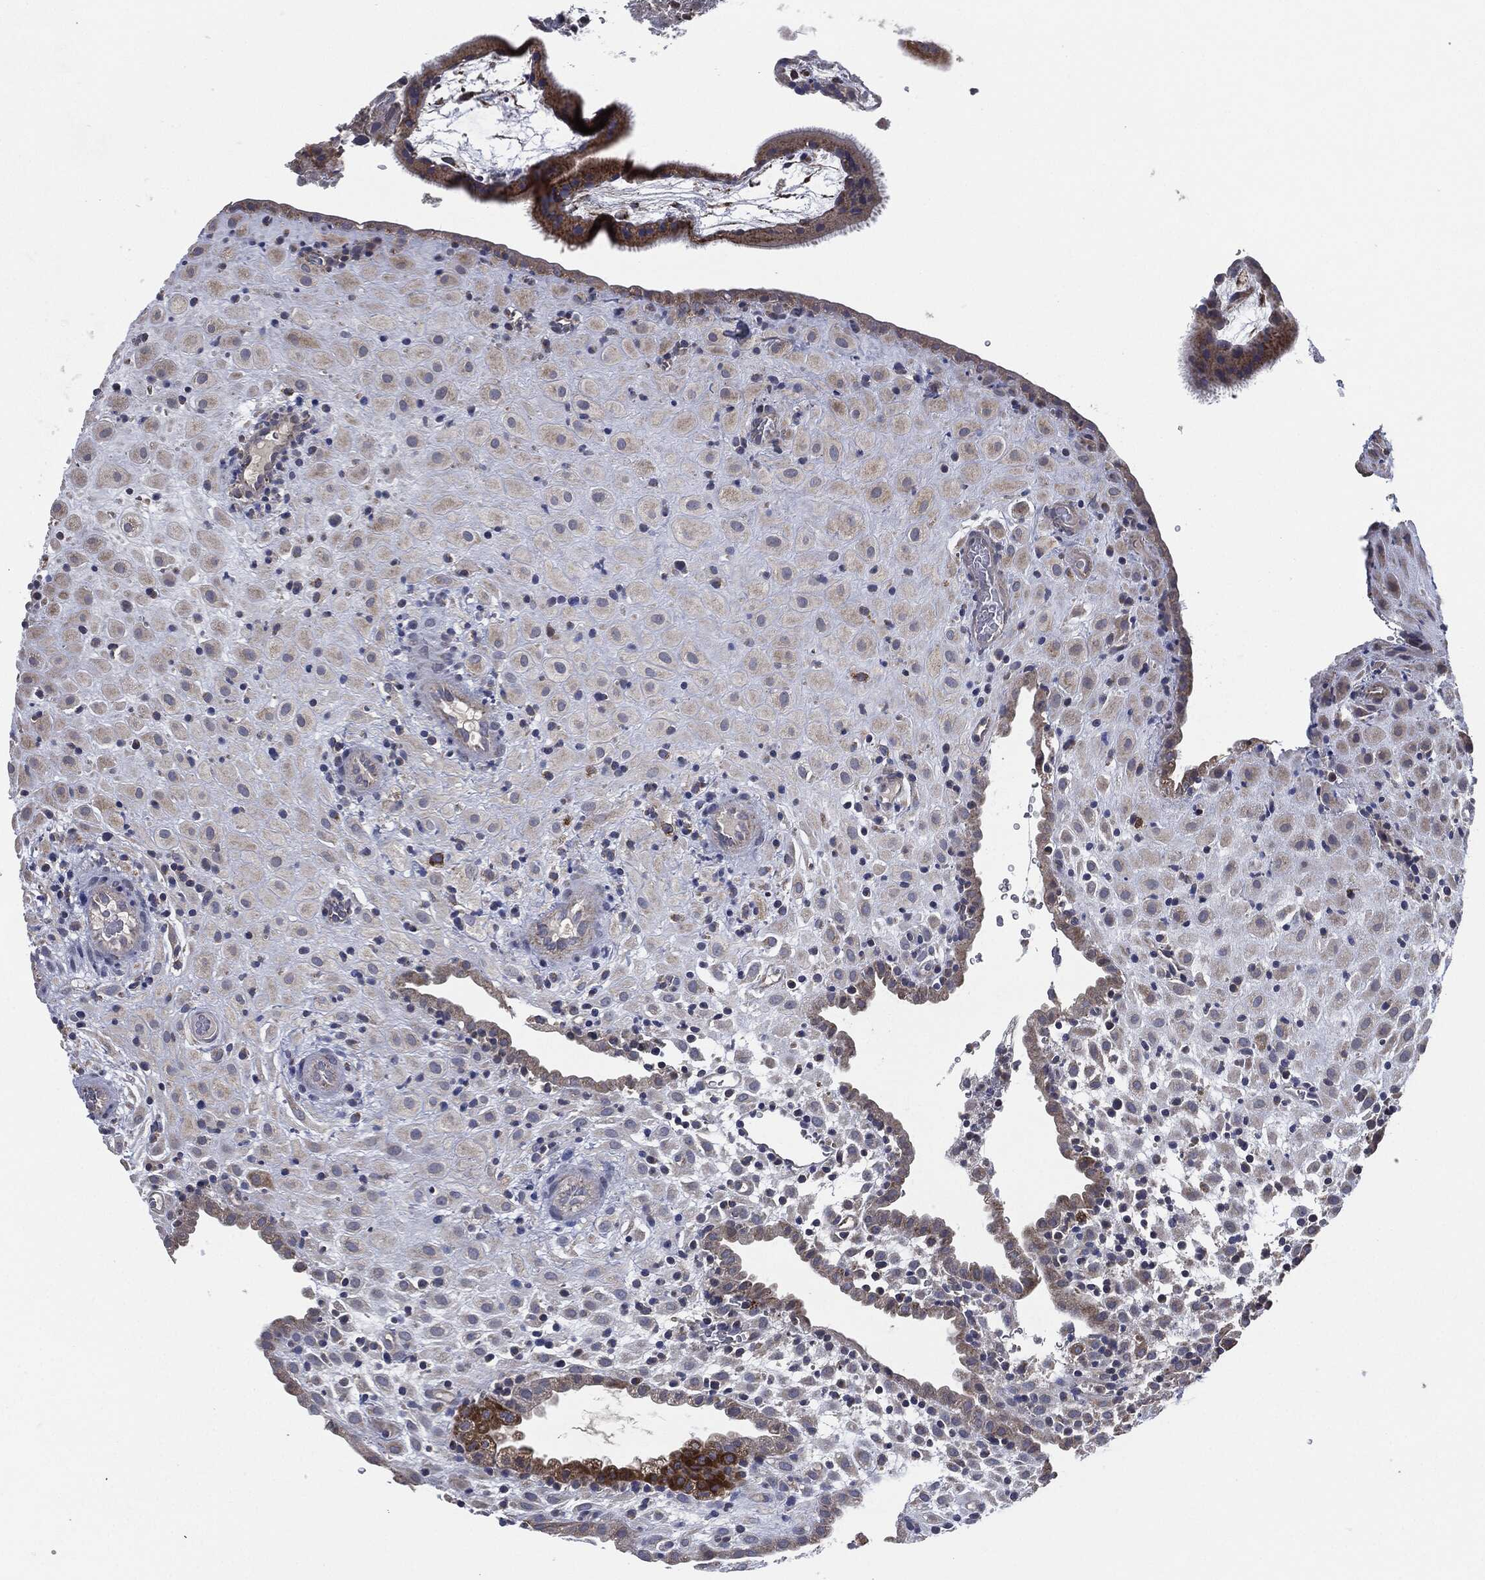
{"staining": {"intensity": "negative", "quantity": "none", "location": "none"}, "tissue": "placenta", "cell_type": "Decidual cells", "image_type": "normal", "snomed": [{"axis": "morphology", "description": "Normal tissue, NOS"}, {"axis": "topography", "description": "Placenta"}], "caption": "The immunohistochemistry micrograph has no significant positivity in decidual cells of placenta. Brightfield microscopy of IHC stained with DAB (brown) and hematoxylin (blue), captured at high magnification.", "gene": "TMEM11", "patient": {"sex": "female", "age": 19}}